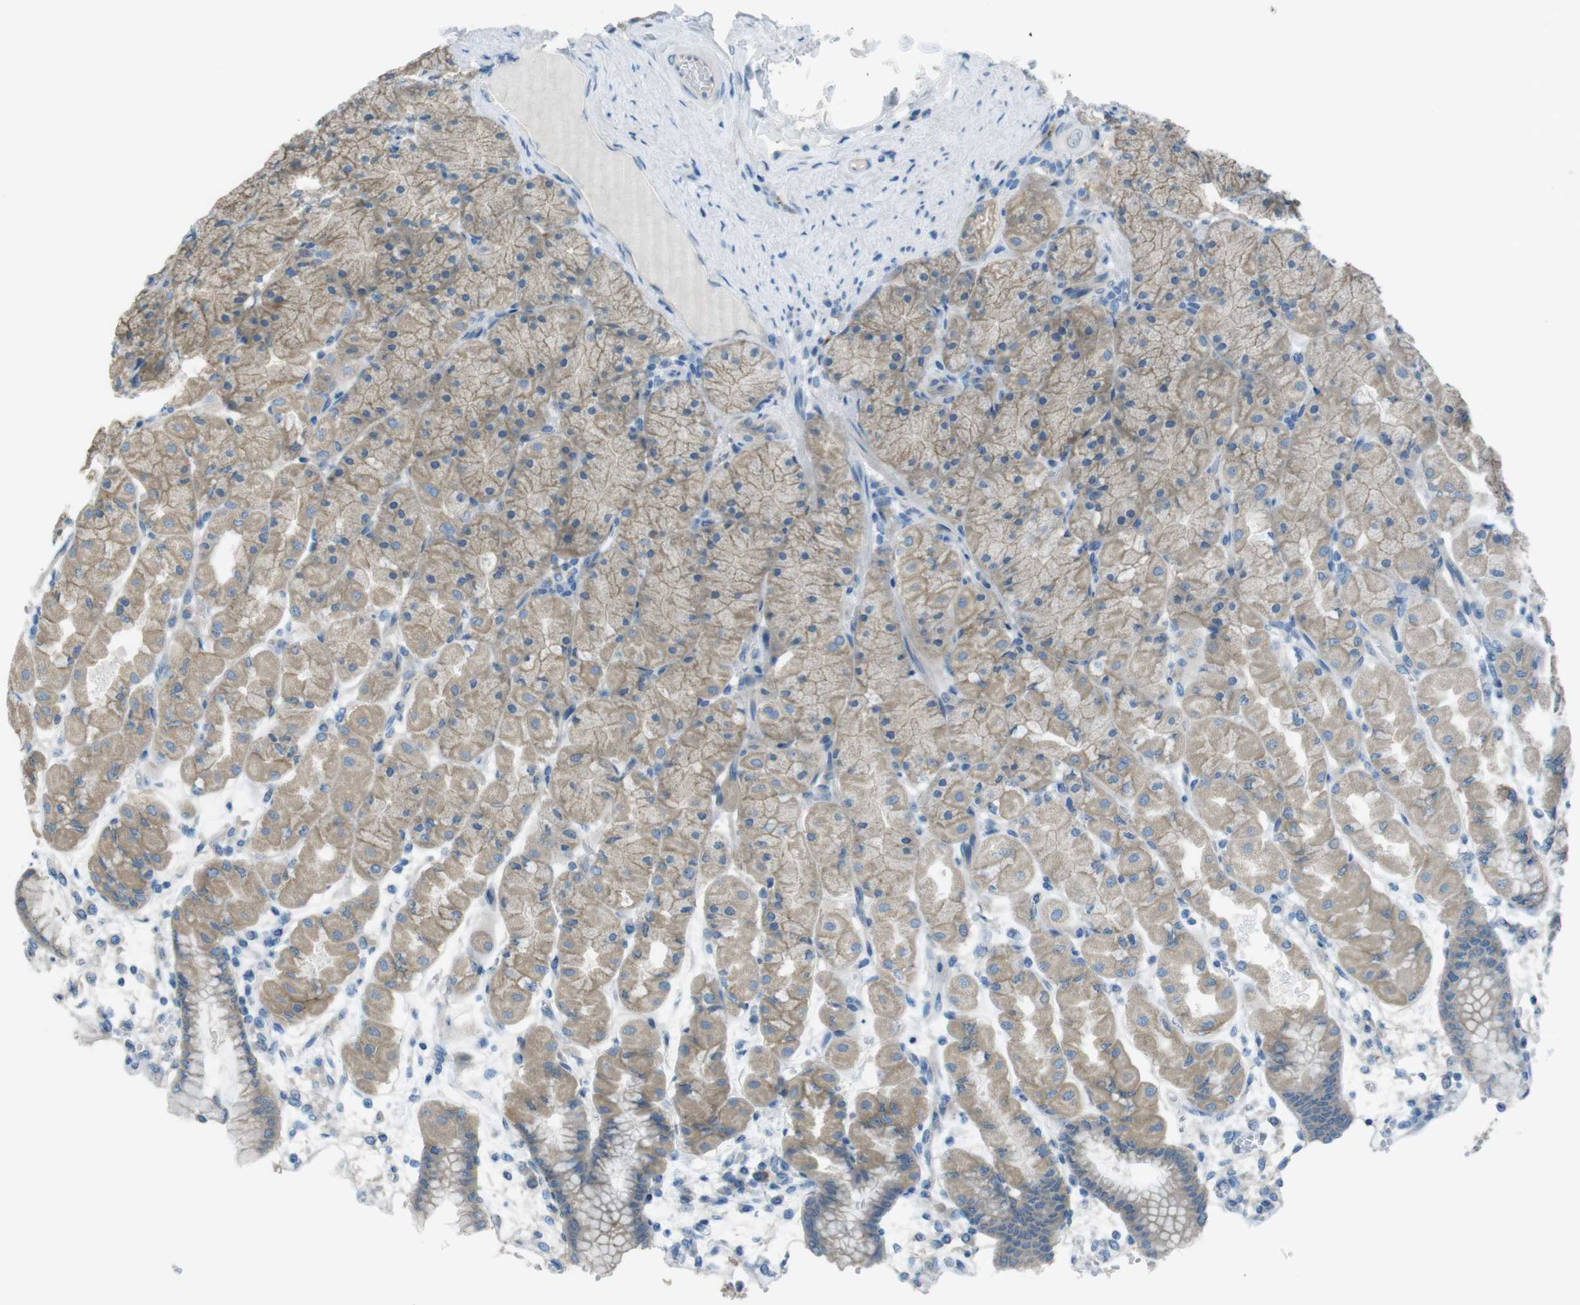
{"staining": {"intensity": "weak", "quantity": ">75%", "location": "cytoplasmic/membranous"}, "tissue": "stomach", "cell_type": "Glandular cells", "image_type": "normal", "snomed": [{"axis": "morphology", "description": "Normal tissue, NOS"}, {"axis": "topography", "description": "Stomach, upper"}], "caption": "Immunohistochemistry (IHC) photomicrograph of benign stomach: human stomach stained using IHC demonstrates low levels of weak protein expression localized specifically in the cytoplasmic/membranous of glandular cells, appearing as a cytoplasmic/membranous brown color.", "gene": "TMEM41B", "patient": {"sex": "female", "age": 56}}